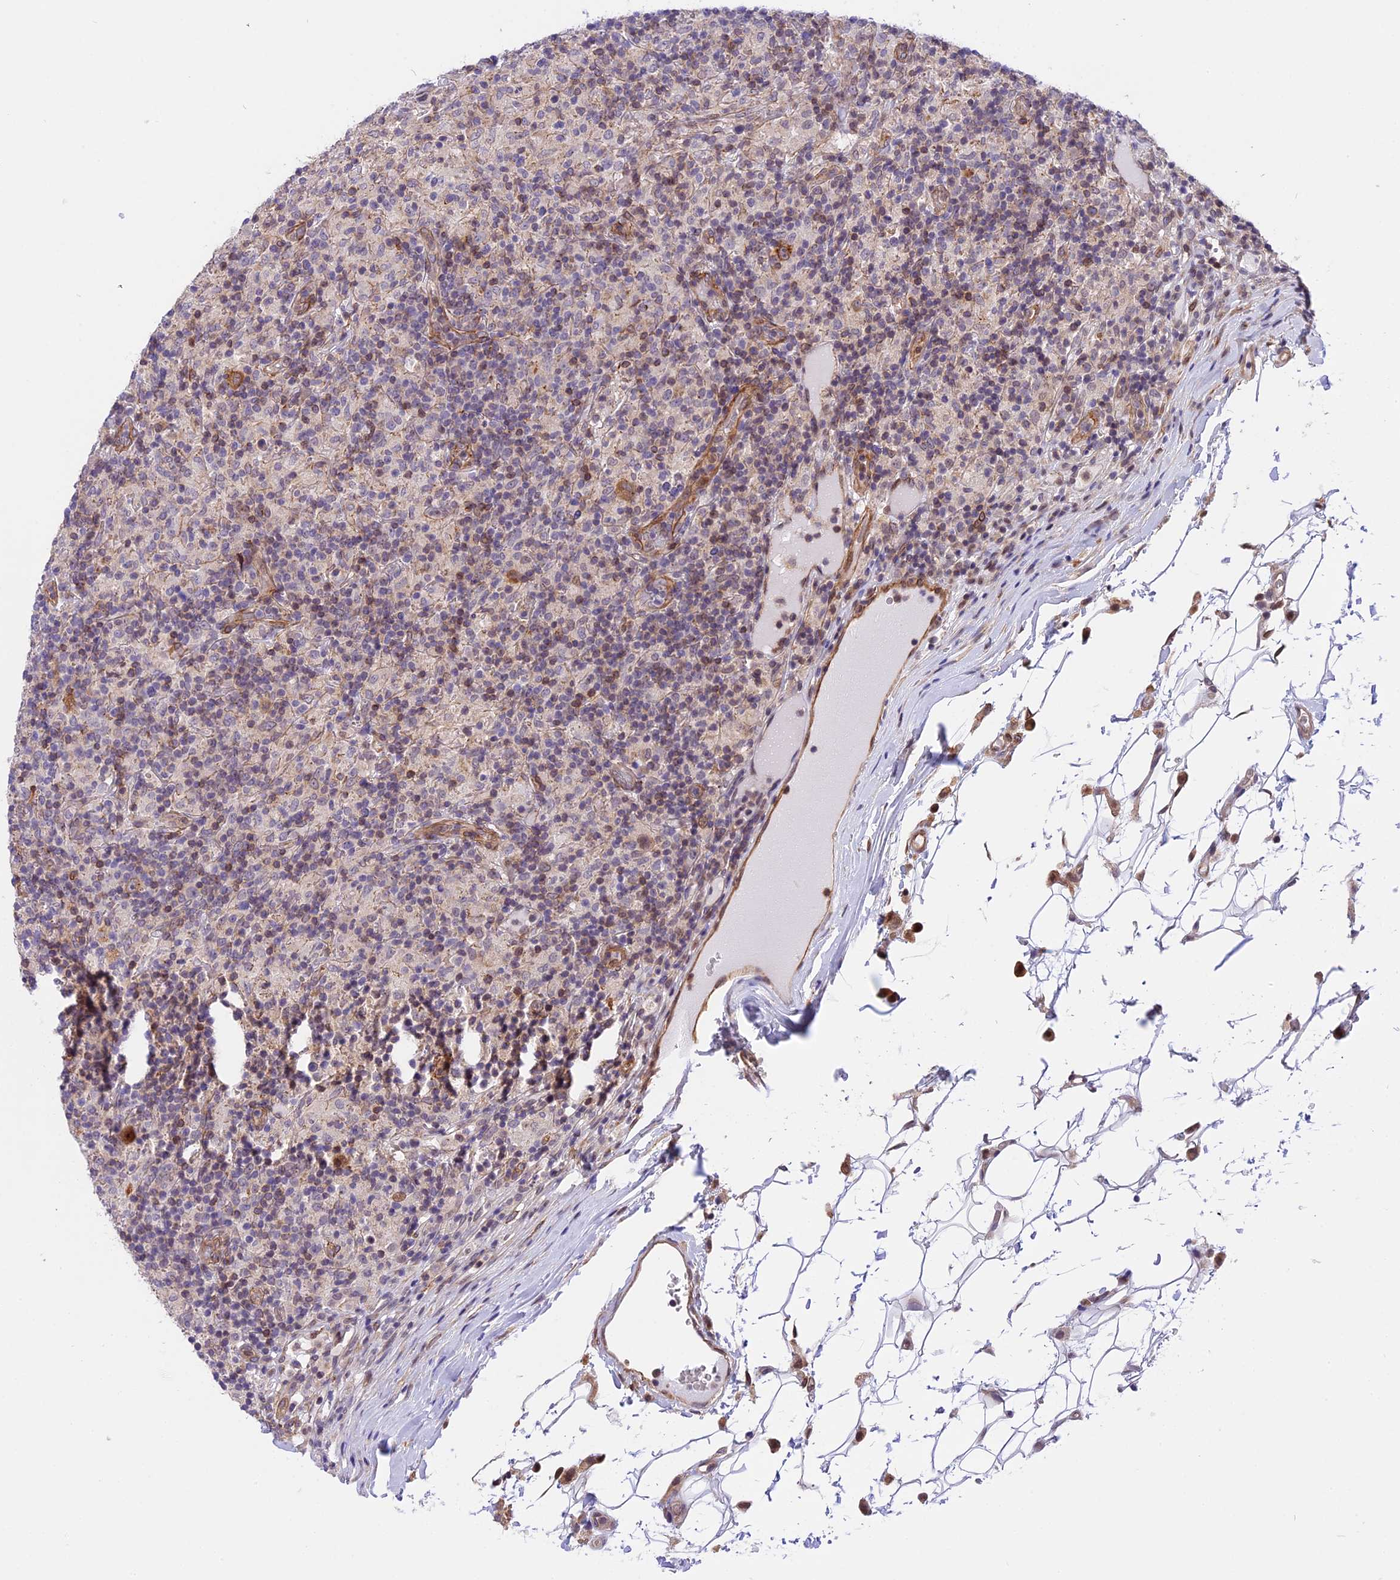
{"staining": {"intensity": "negative", "quantity": "none", "location": "none"}, "tissue": "lymphoma", "cell_type": "Tumor cells", "image_type": "cancer", "snomed": [{"axis": "morphology", "description": "Hodgkin's disease, NOS"}, {"axis": "topography", "description": "Lymph node"}], "caption": "This is a histopathology image of IHC staining of Hodgkin's disease, which shows no staining in tumor cells.", "gene": "R3HDM4", "patient": {"sex": "male", "age": 70}}